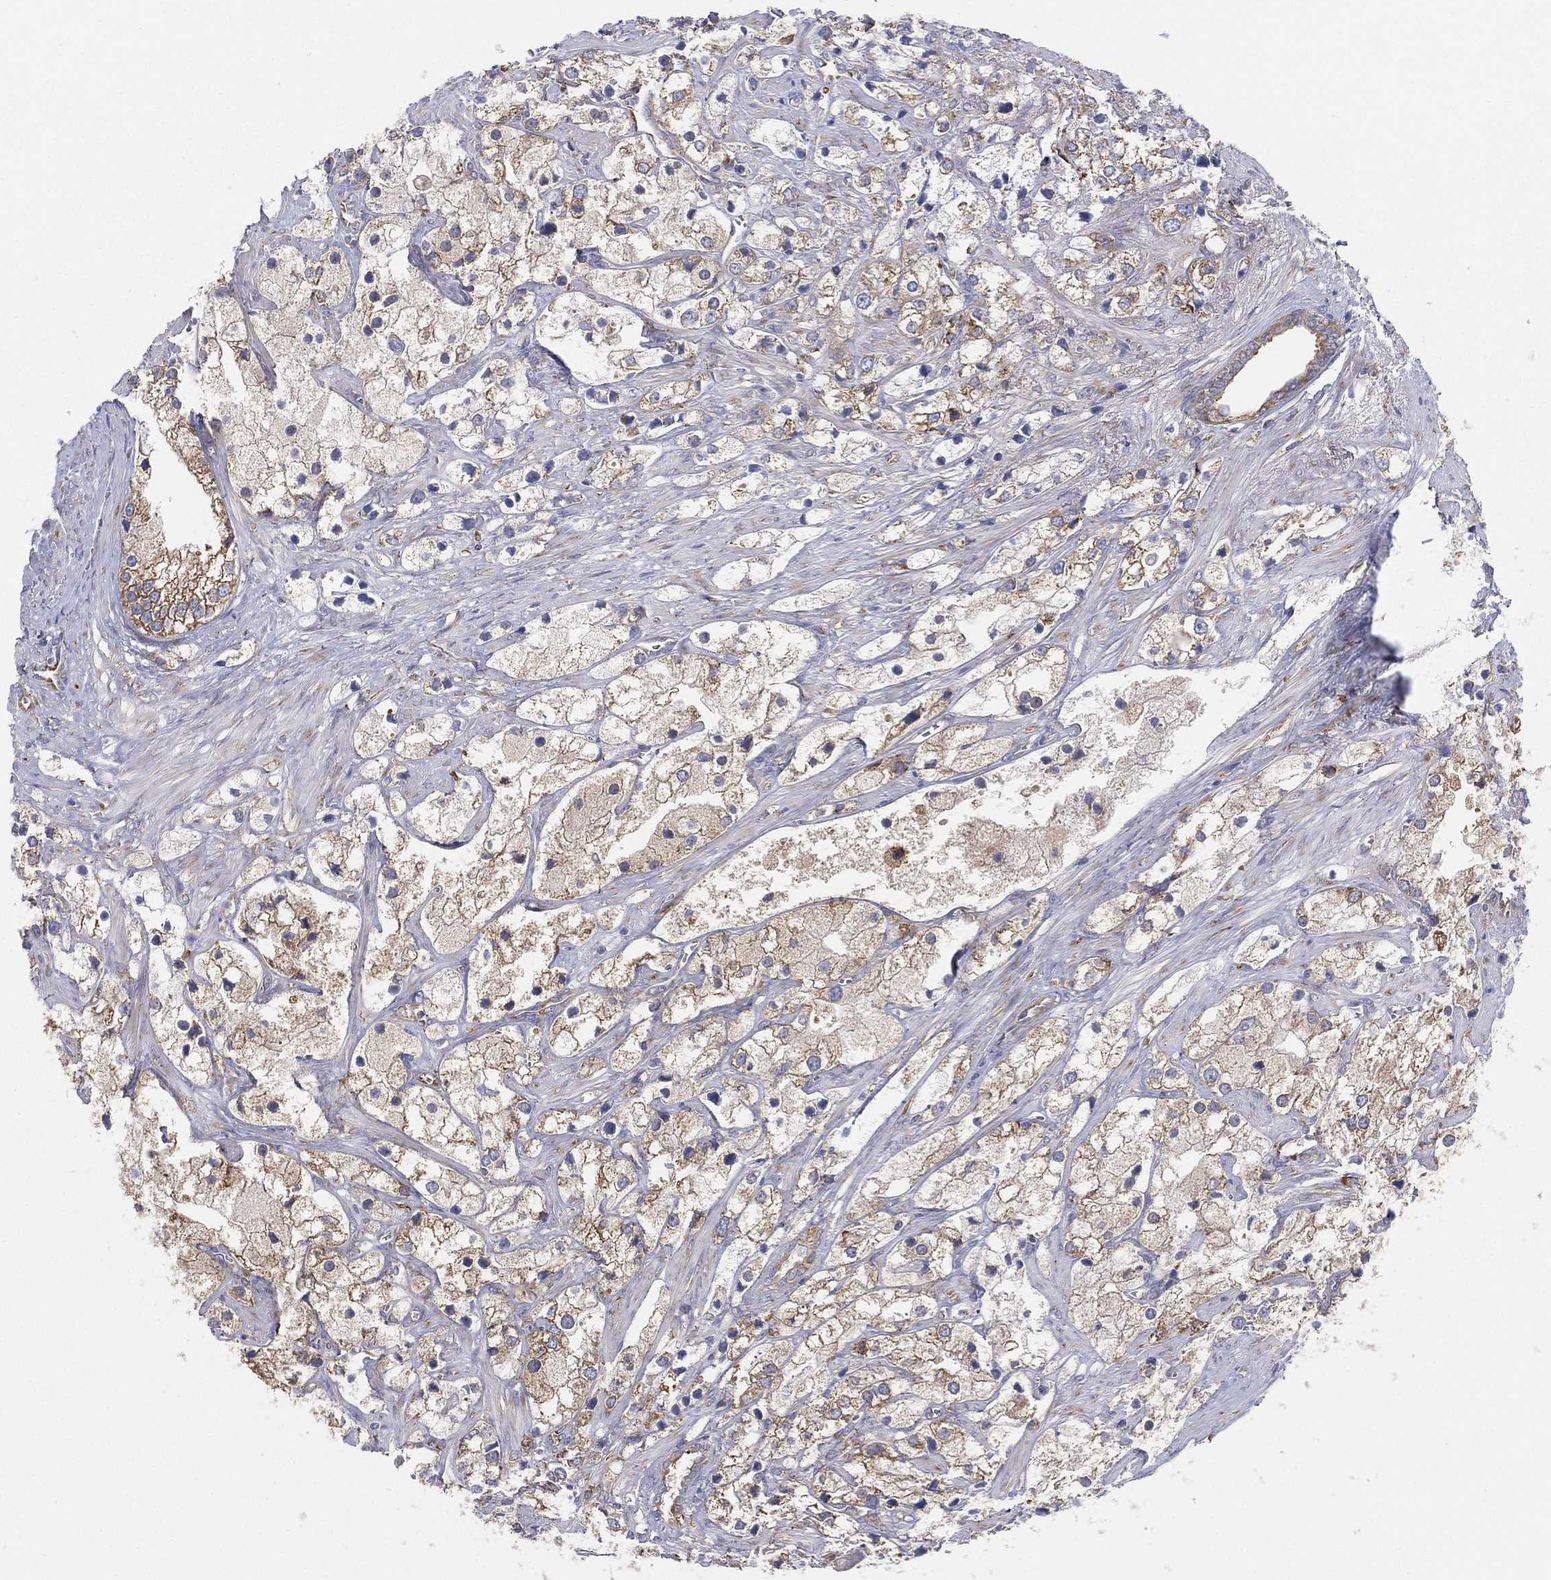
{"staining": {"intensity": "strong", "quantity": "<25%", "location": "cytoplasmic/membranous"}, "tissue": "prostate cancer", "cell_type": "Tumor cells", "image_type": "cancer", "snomed": [{"axis": "morphology", "description": "Adenocarcinoma, NOS"}, {"axis": "topography", "description": "Prostate and seminal vesicle, NOS"}, {"axis": "topography", "description": "Prostate"}], "caption": "An image of human prostate adenocarcinoma stained for a protein exhibits strong cytoplasmic/membranous brown staining in tumor cells.", "gene": "FARSA", "patient": {"sex": "male", "age": 79}}